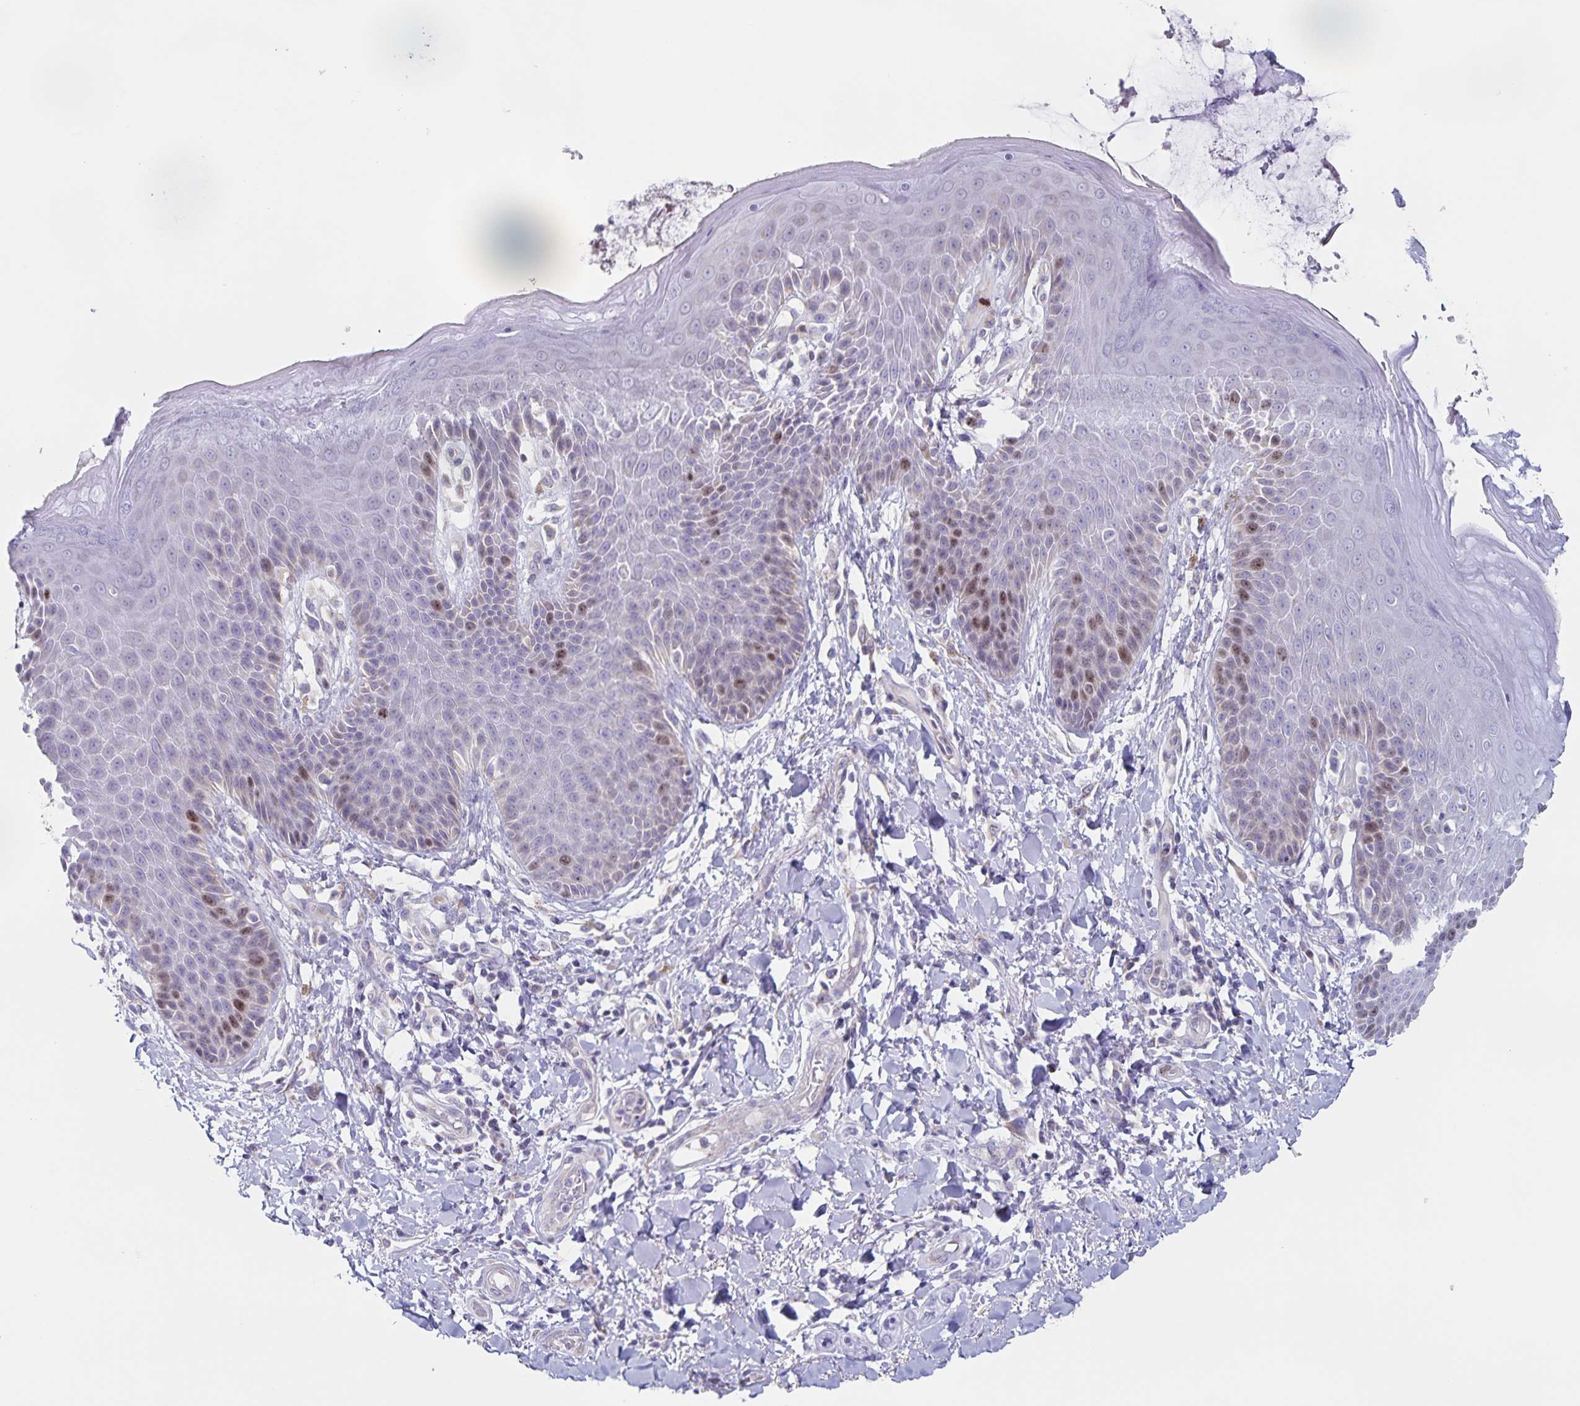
{"staining": {"intensity": "moderate", "quantity": "<25%", "location": "nuclear"}, "tissue": "skin", "cell_type": "Epidermal cells", "image_type": "normal", "snomed": [{"axis": "morphology", "description": "Normal tissue, NOS"}, {"axis": "topography", "description": "Anal"}, {"axis": "topography", "description": "Peripheral nerve tissue"}], "caption": "Skin stained with DAB IHC demonstrates low levels of moderate nuclear expression in about <25% of epidermal cells.", "gene": "CENPH", "patient": {"sex": "male", "age": 51}}